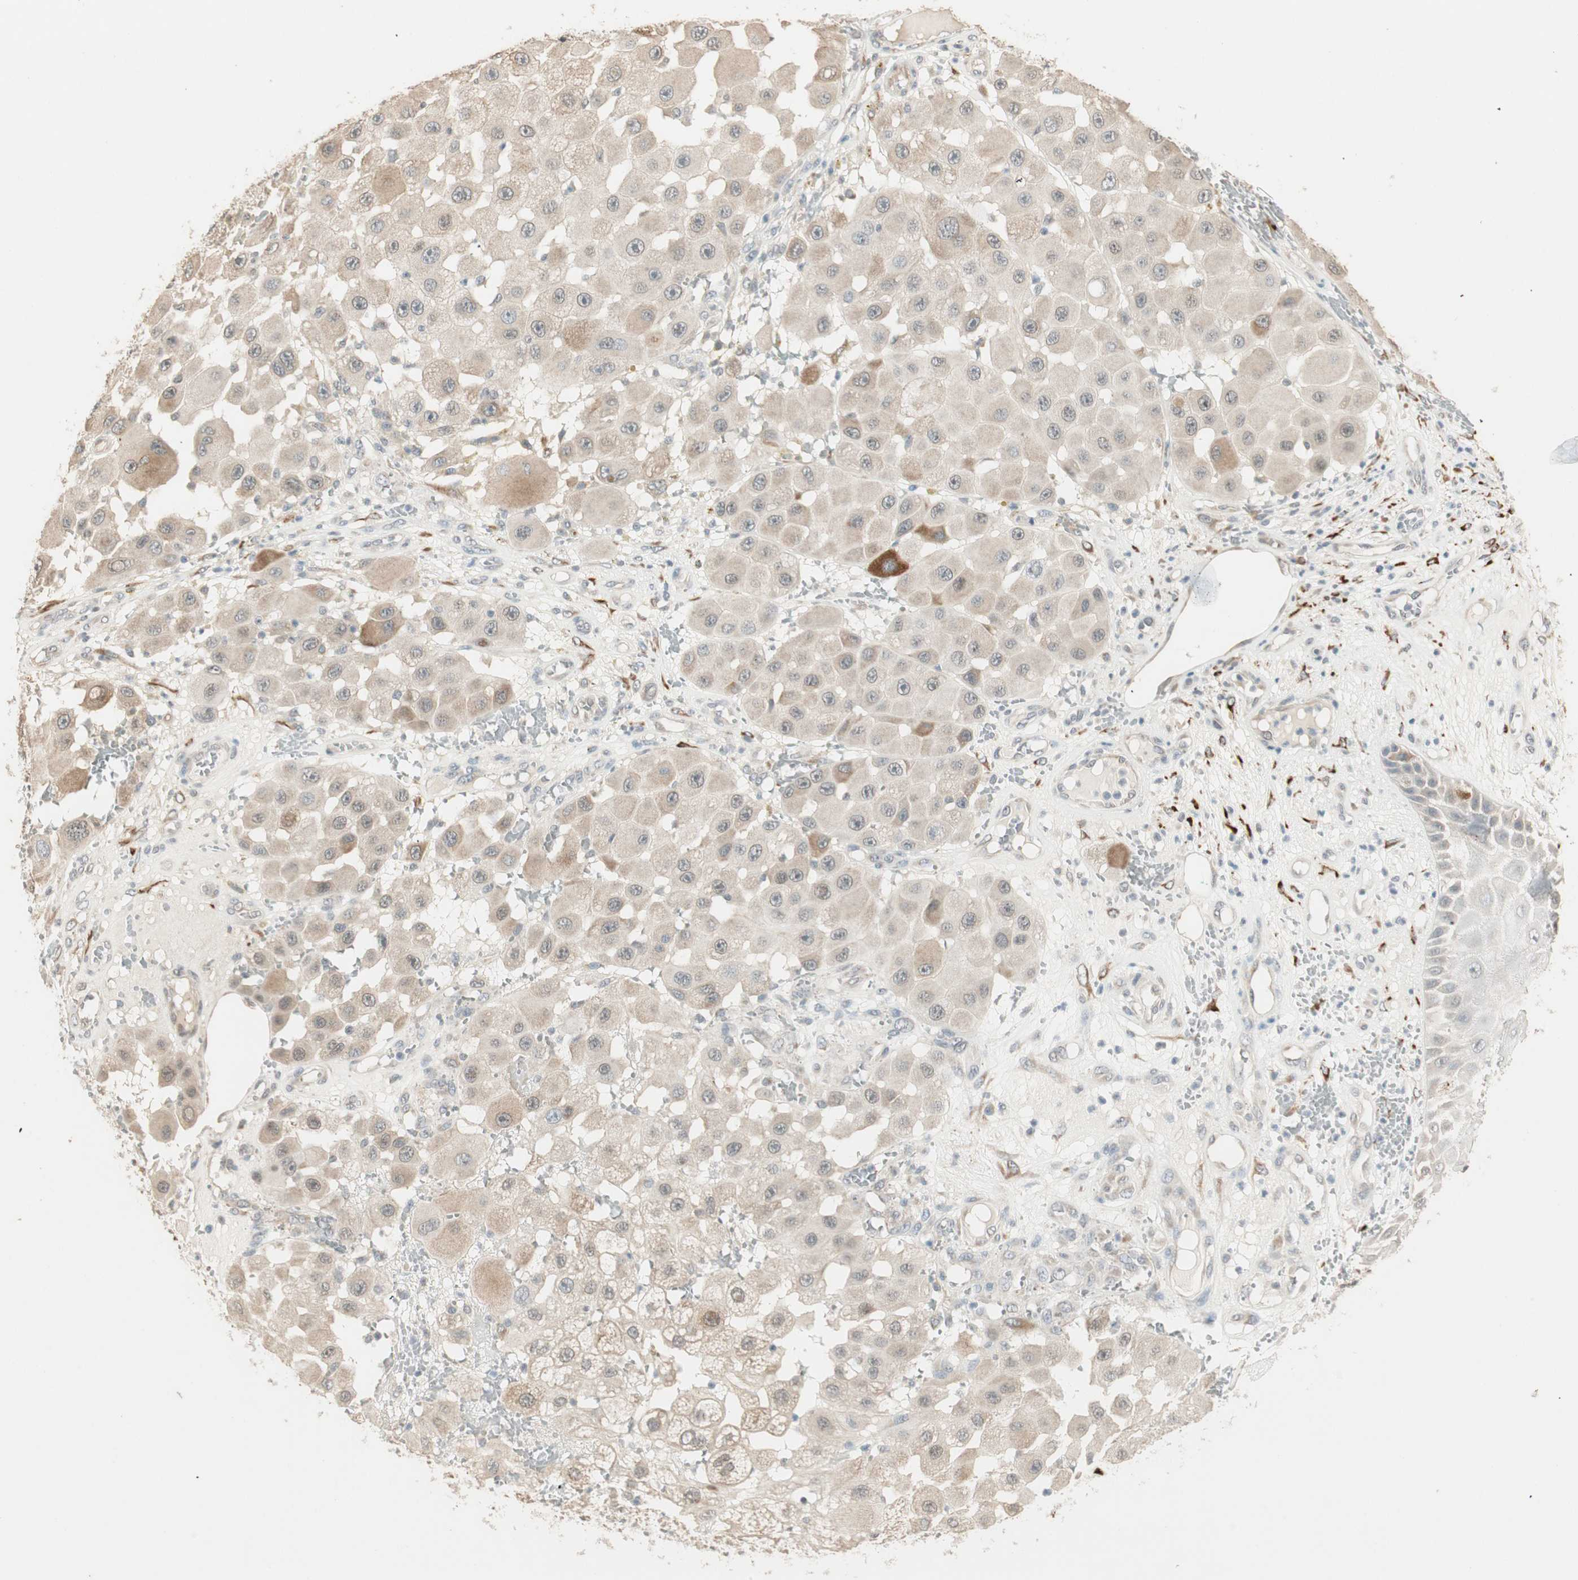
{"staining": {"intensity": "weak", "quantity": "25%-75%", "location": "cytoplasmic/membranous"}, "tissue": "melanoma", "cell_type": "Tumor cells", "image_type": "cancer", "snomed": [{"axis": "morphology", "description": "Malignant melanoma, NOS"}, {"axis": "topography", "description": "Skin"}], "caption": "Immunohistochemical staining of human melanoma displays low levels of weak cytoplasmic/membranous protein positivity in approximately 25%-75% of tumor cells.", "gene": "TASOR", "patient": {"sex": "female", "age": 81}}